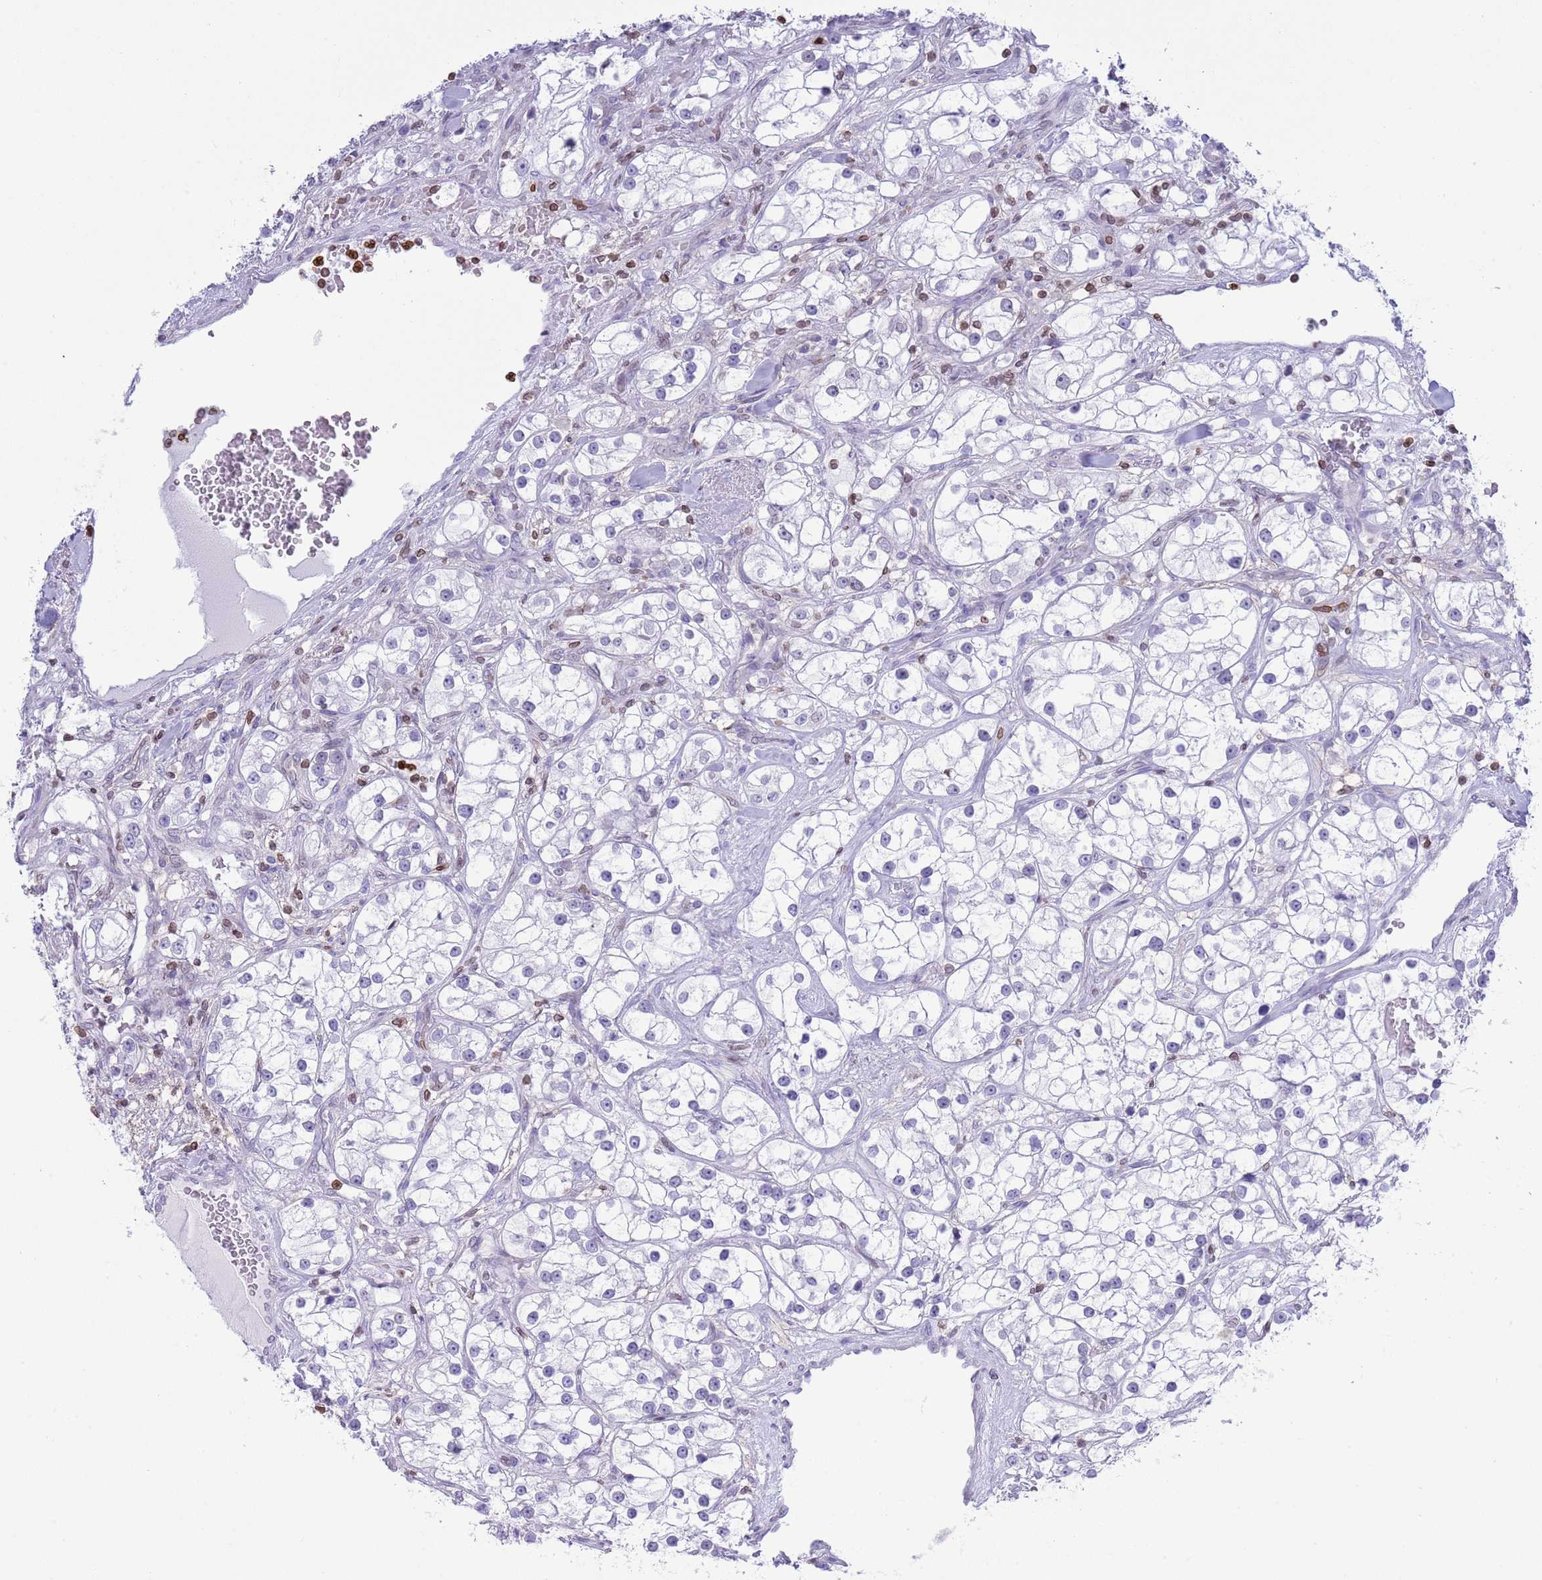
{"staining": {"intensity": "negative", "quantity": "none", "location": "none"}, "tissue": "renal cancer", "cell_type": "Tumor cells", "image_type": "cancer", "snomed": [{"axis": "morphology", "description": "Adenocarcinoma, NOS"}, {"axis": "topography", "description": "Kidney"}], "caption": "Image shows no significant protein positivity in tumor cells of renal adenocarcinoma. (Brightfield microscopy of DAB IHC at high magnification).", "gene": "LBR", "patient": {"sex": "male", "age": 77}}